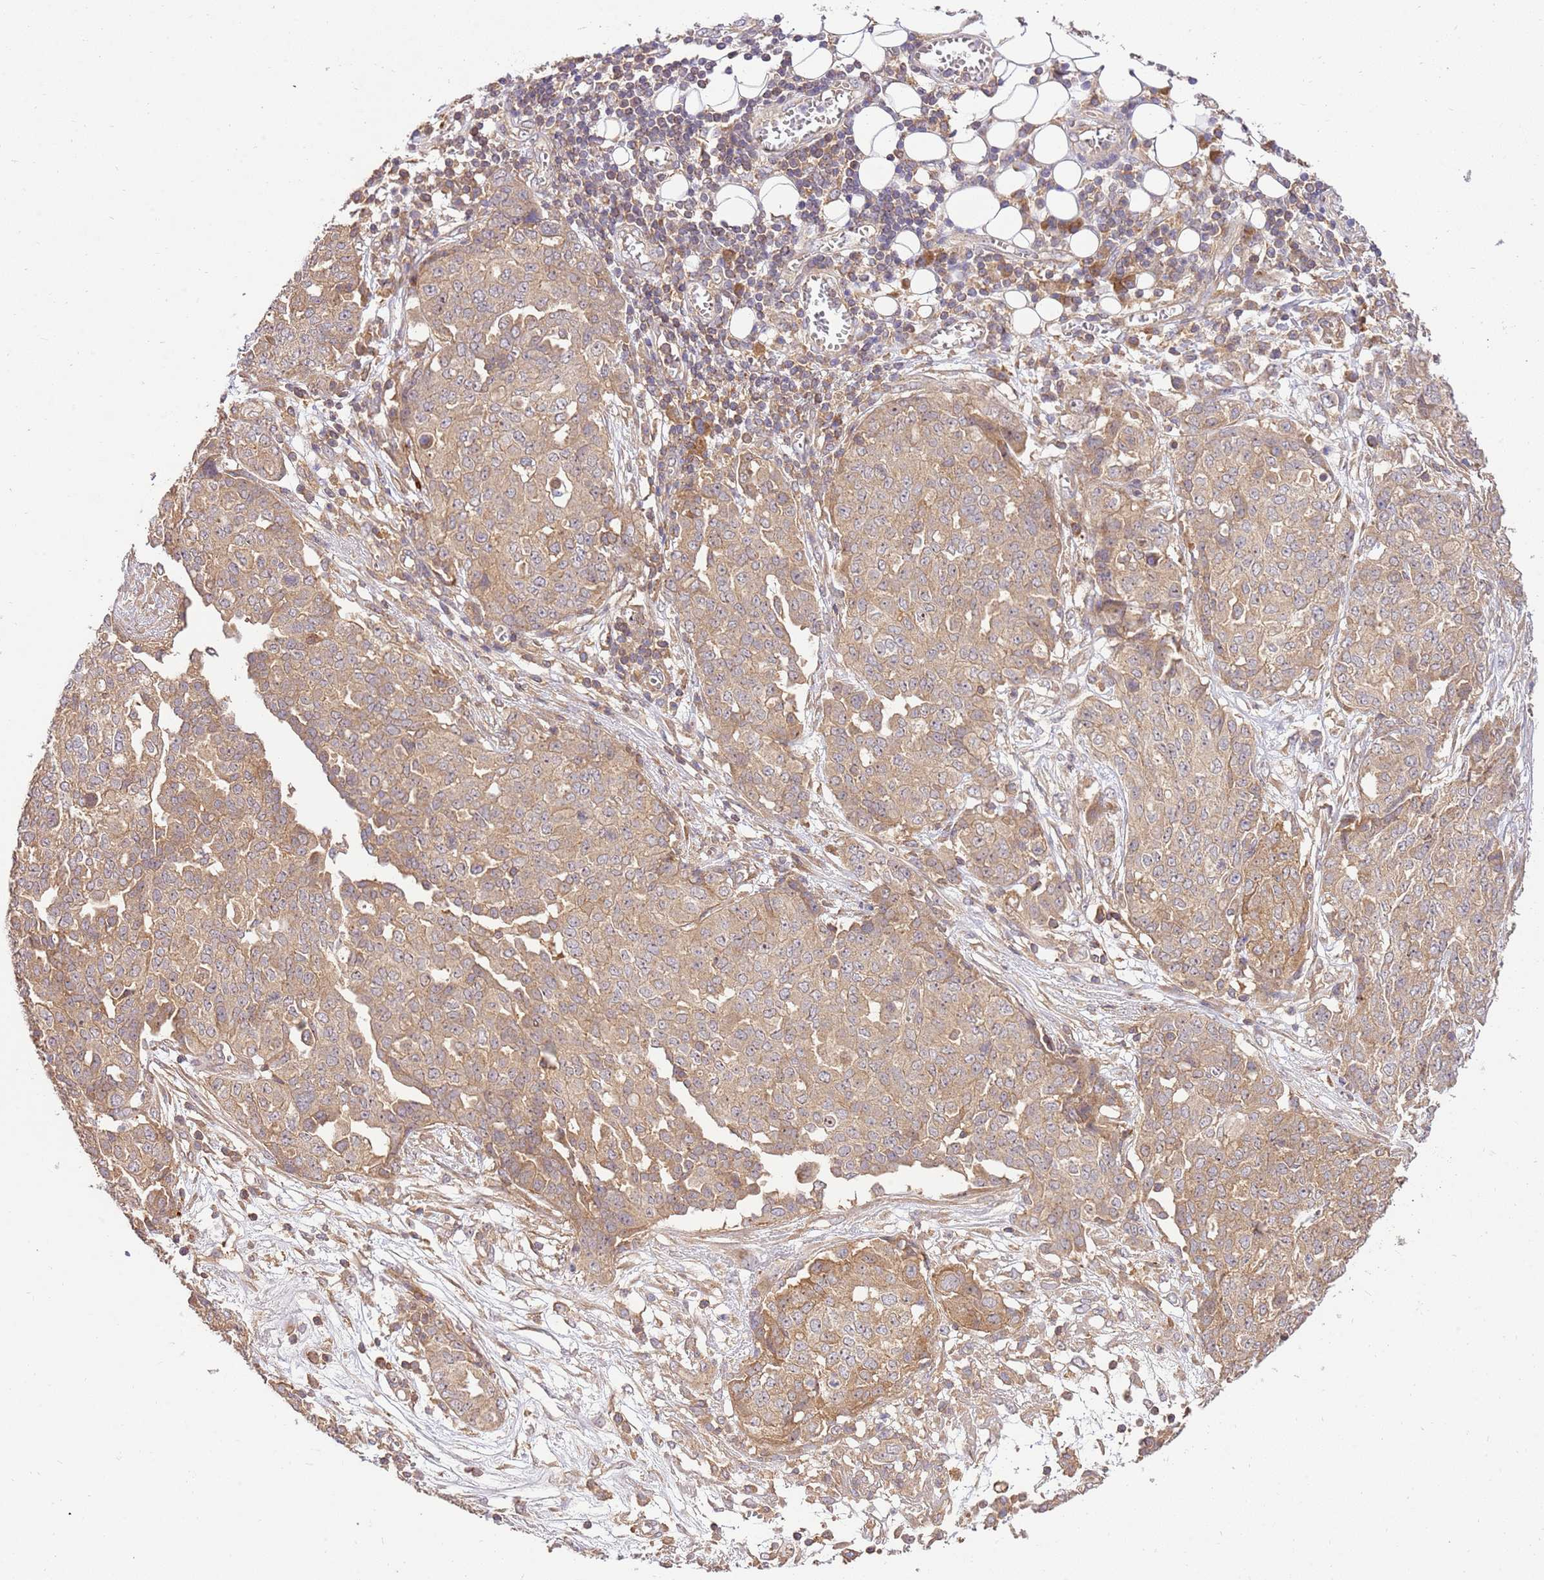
{"staining": {"intensity": "moderate", "quantity": "<25%", "location": "cytoplasmic/membranous"}, "tissue": "ovarian cancer", "cell_type": "Tumor cells", "image_type": "cancer", "snomed": [{"axis": "morphology", "description": "Cystadenocarcinoma, serous, NOS"}, {"axis": "topography", "description": "Soft tissue"}, {"axis": "topography", "description": "Ovary"}], "caption": "An IHC photomicrograph of tumor tissue is shown. Protein staining in brown shows moderate cytoplasmic/membranous positivity in ovarian serous cystadenocarcinoma within tumor cells.", "gene": "GAREM1", "patient": {"sex": "female", "age": 57}}